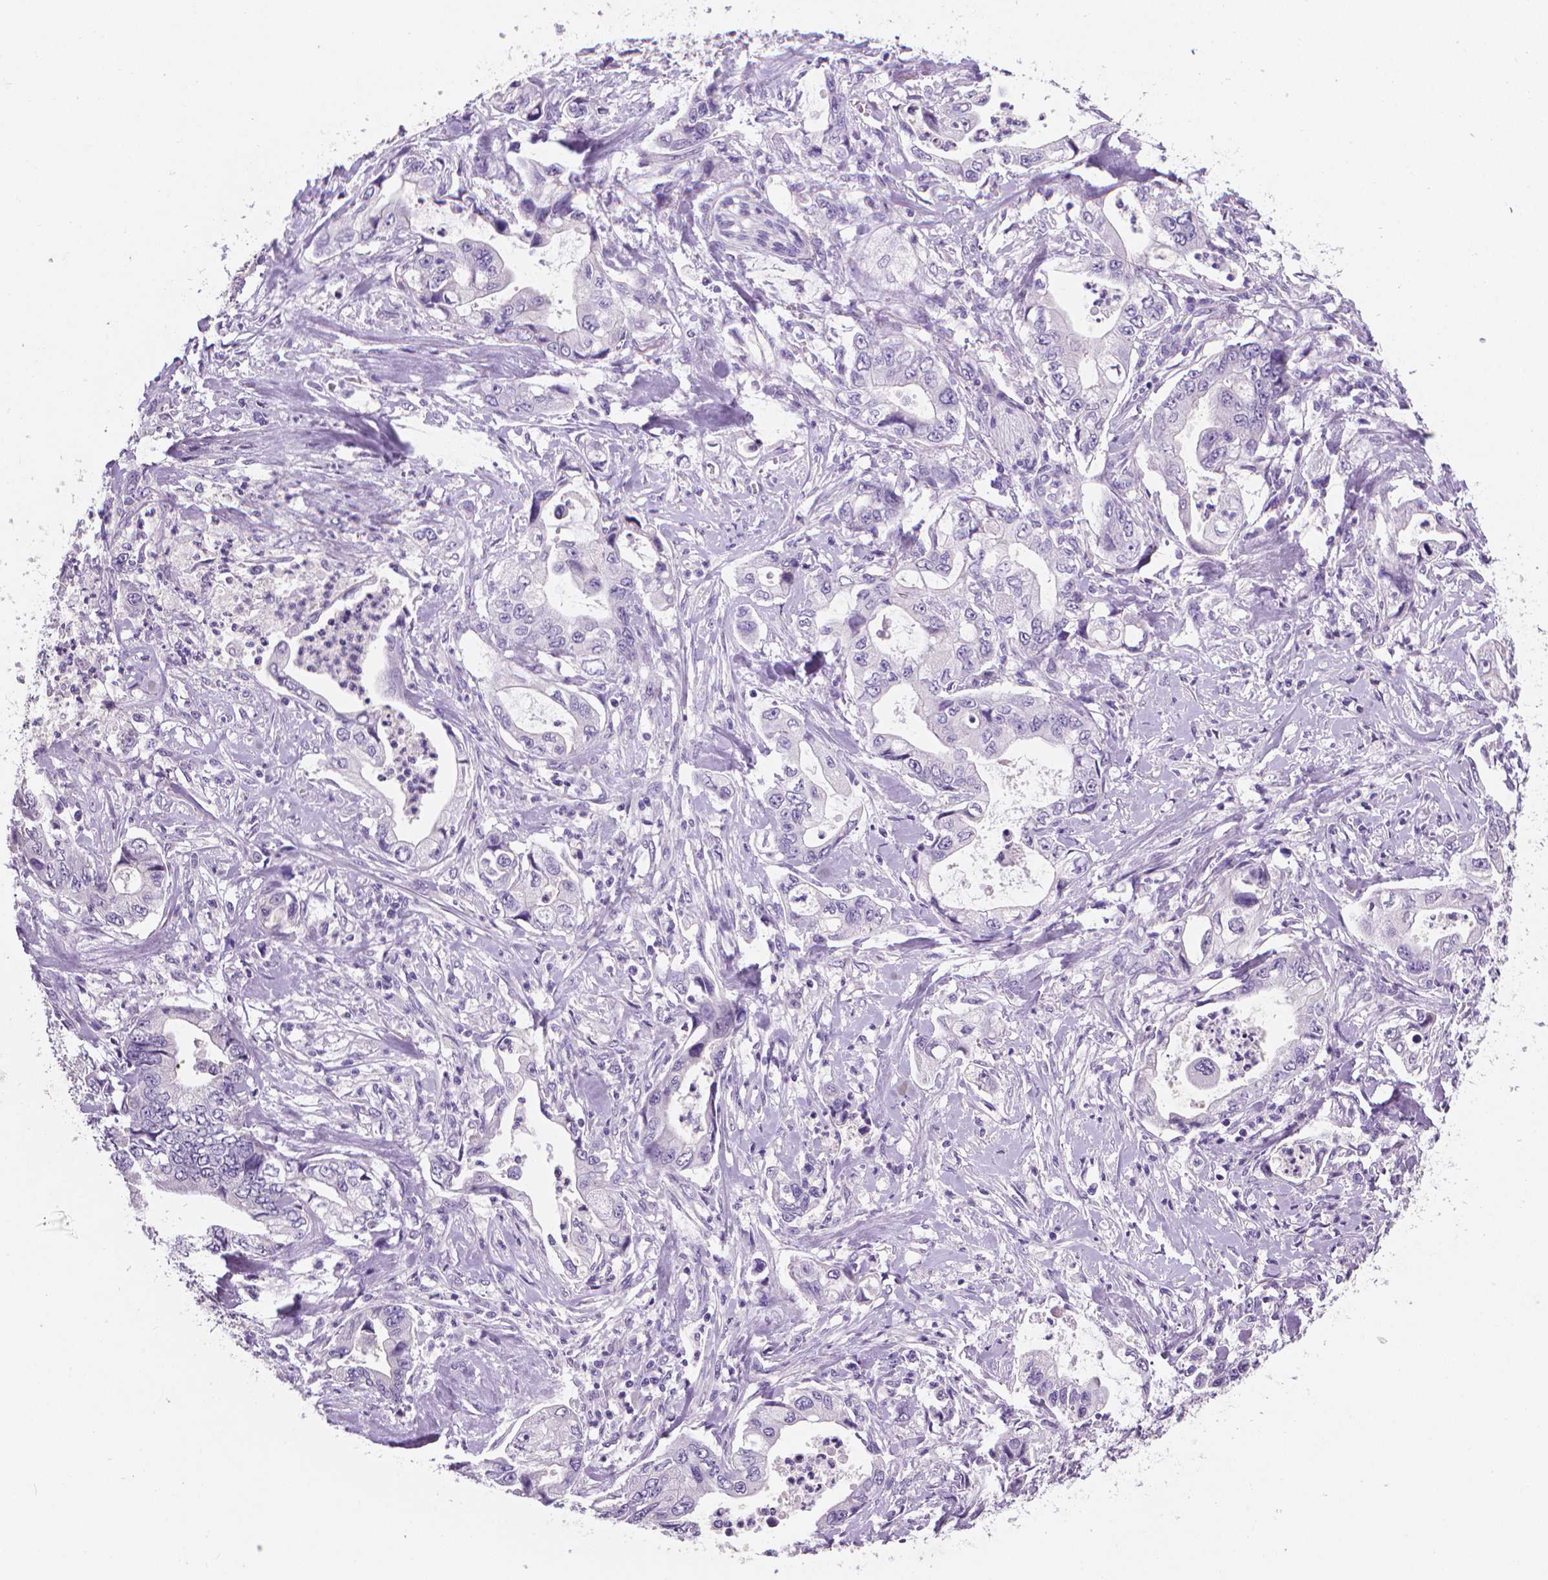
{"staining": {"intensity": "negative", "quantity": "none", "location": "none"}, "tissue": "stomach cancer", "cell_type": "Tumor cells", "image_type": "cancer", "snomed": [{"axis": "morphology", "description": "Adenocarcinoma, NOS"}, {"axis": "topography", "description": "Pancreas"}, {"axis": "topography", "description": "Stomach, upper"}], "caption": "Immunohistochemistry (IHC) of human stomach cancer shows no positivity in tumor cells.", "gene": "XPNPEP2", "patient": {"sex": "male", "age": 77}}